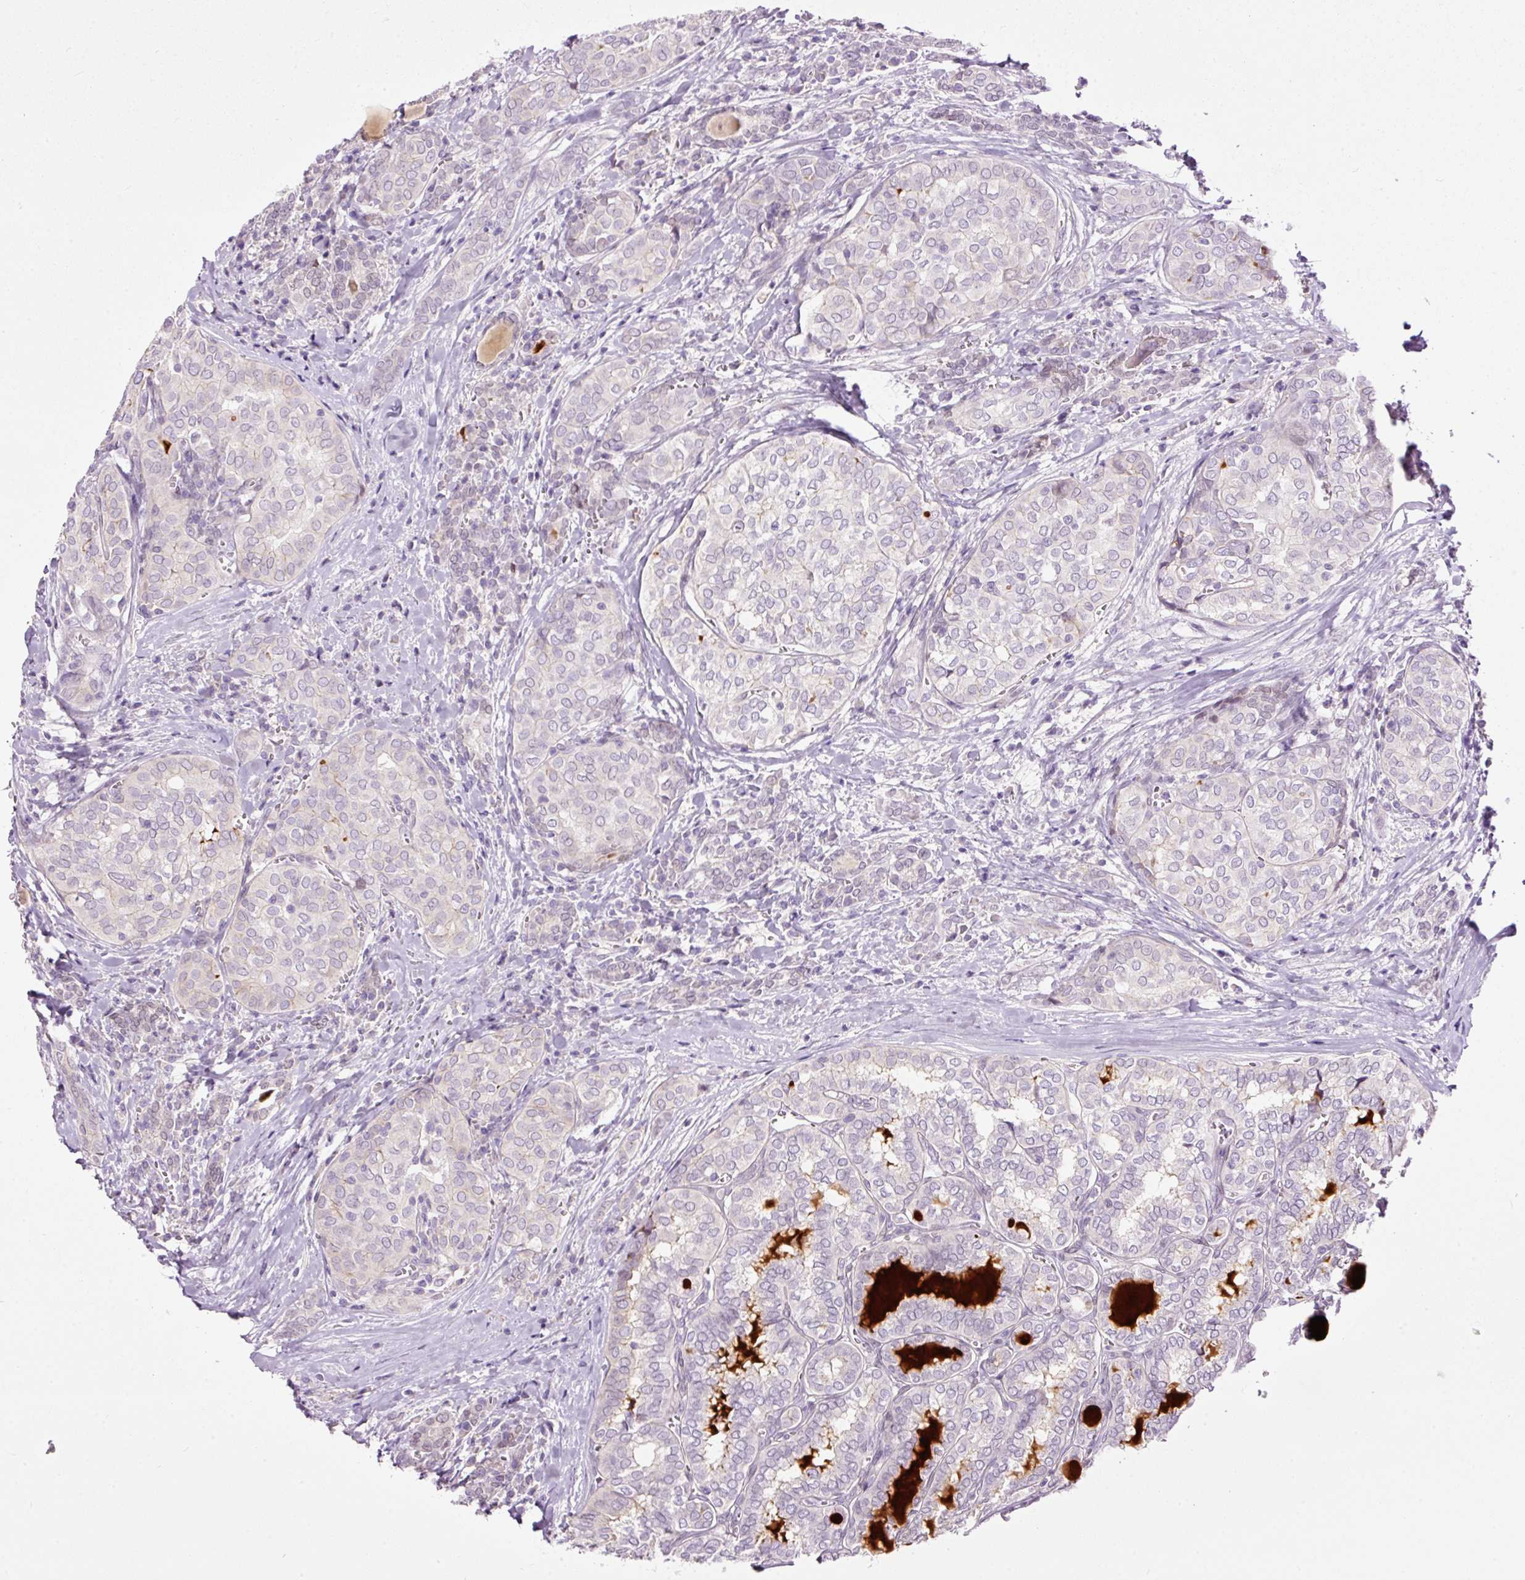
{"staining": {"intensity": "negative", "quantity": "none", "location": "none"}, "tissue": "thyroid cancer", "cell_type": "Tumor cells", "image_type": "cancer", "snomed": [{"axis": "morphology", "description": "Papillary adenocarcinoma, NOS"}, {"axis": "topography", "description": "Thyroid gland"}], "caption": "An image of thyroid cancer (papillary adenocarcinoma) stained for a protein exhibits no brown staining in tumor cells.", "gene": "FCRL4", "patient": {"sex": "female", "age": 30}}